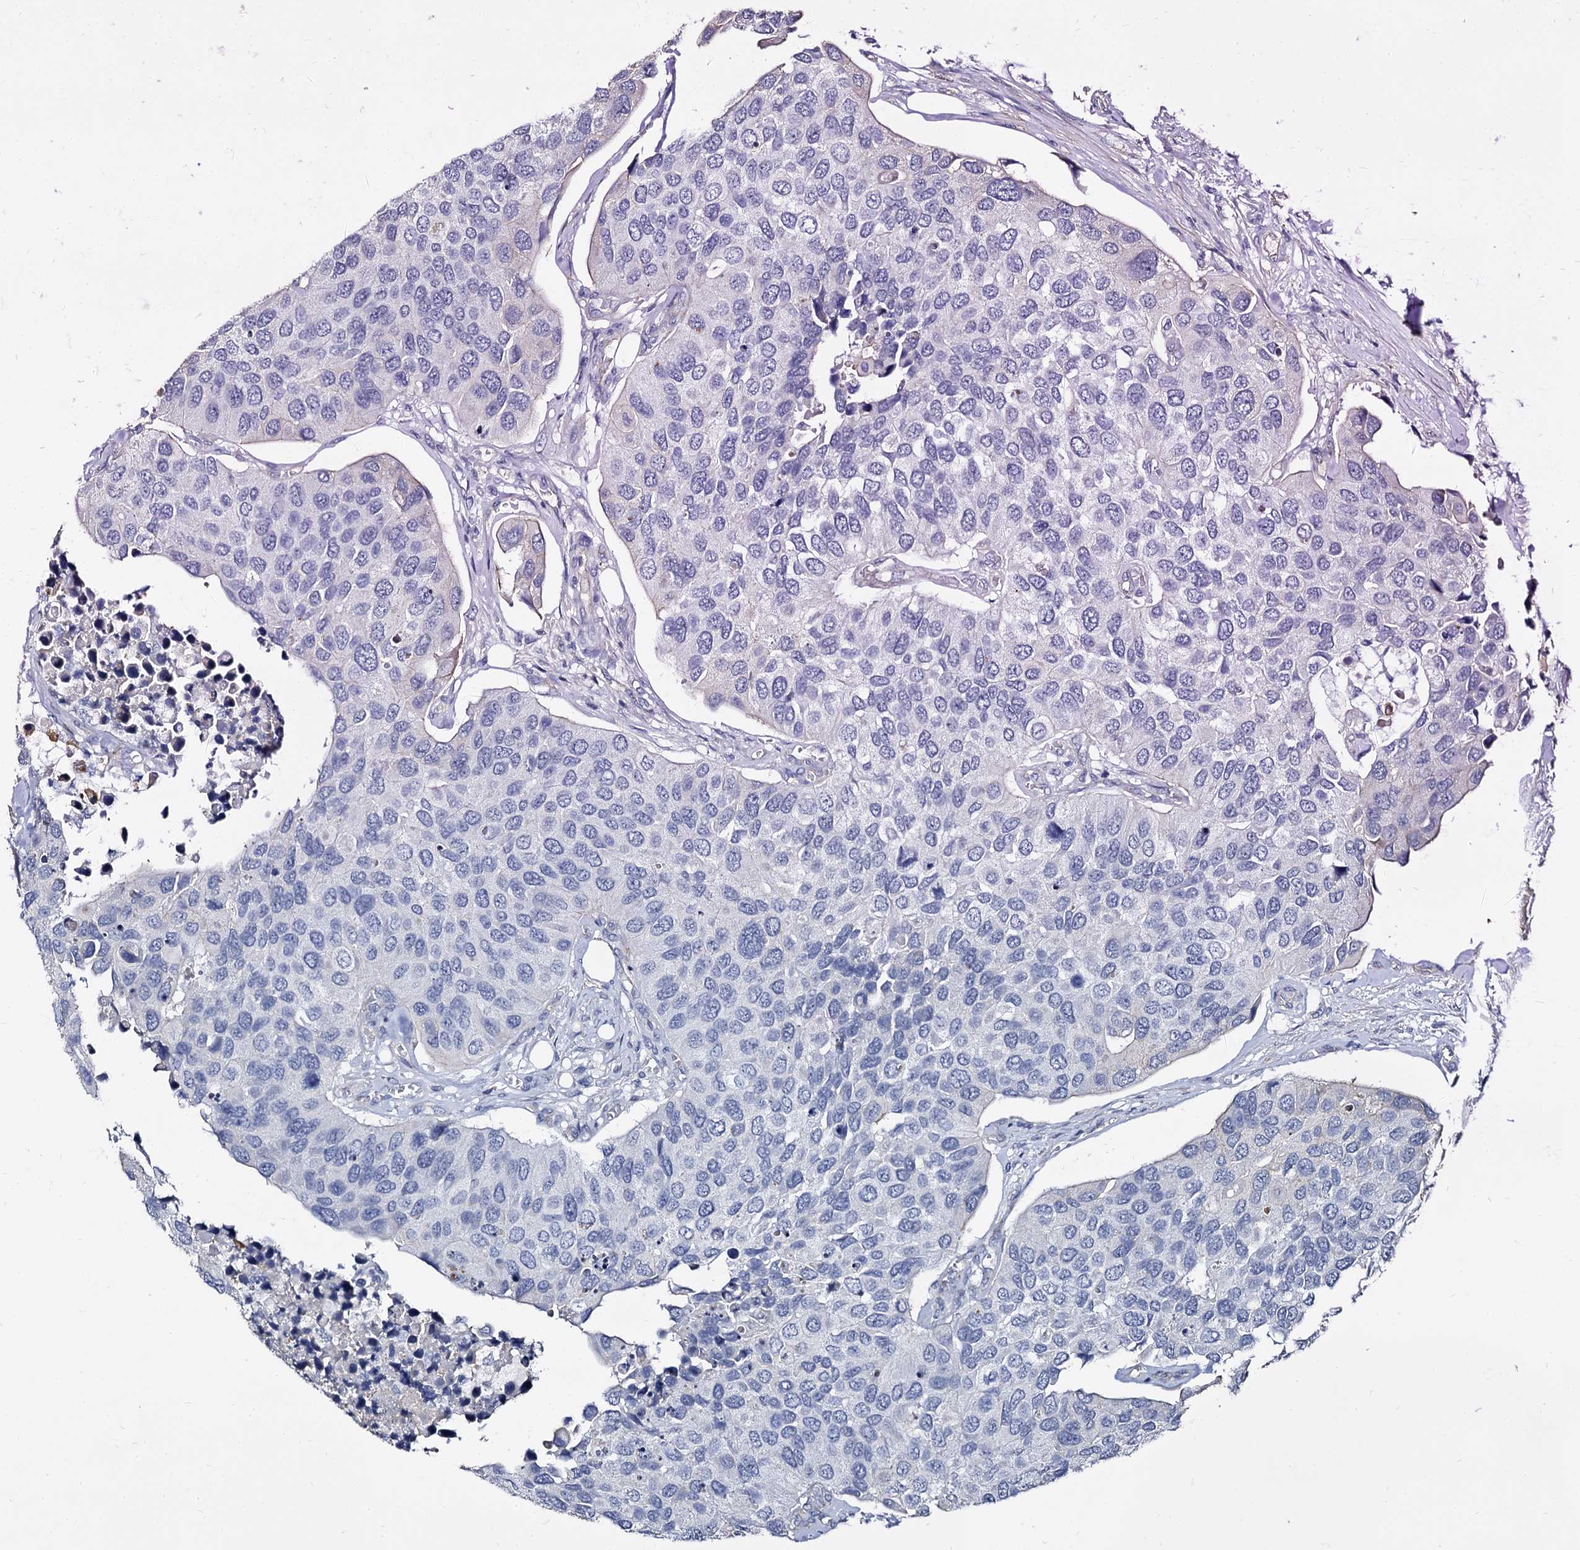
{"staining": {"intensity": "negative", "quantity": "none", "location": "none"}, "tissue": "urothelial cancer", "cell_type": "Tumor cells", "image_type": "cancer", "snomed": [{"axis": "morphology", "description": "Urothelial carcinoma, High grade"}, {"axis": "topography", "description": "Urinary bladder"}], "caption": "Urothelial cancer stained for a protein using immunohistochemistry shows no positivity tumor cells.", "gene": "CBFB", "patient": {"sex": "male", "age": 74}}